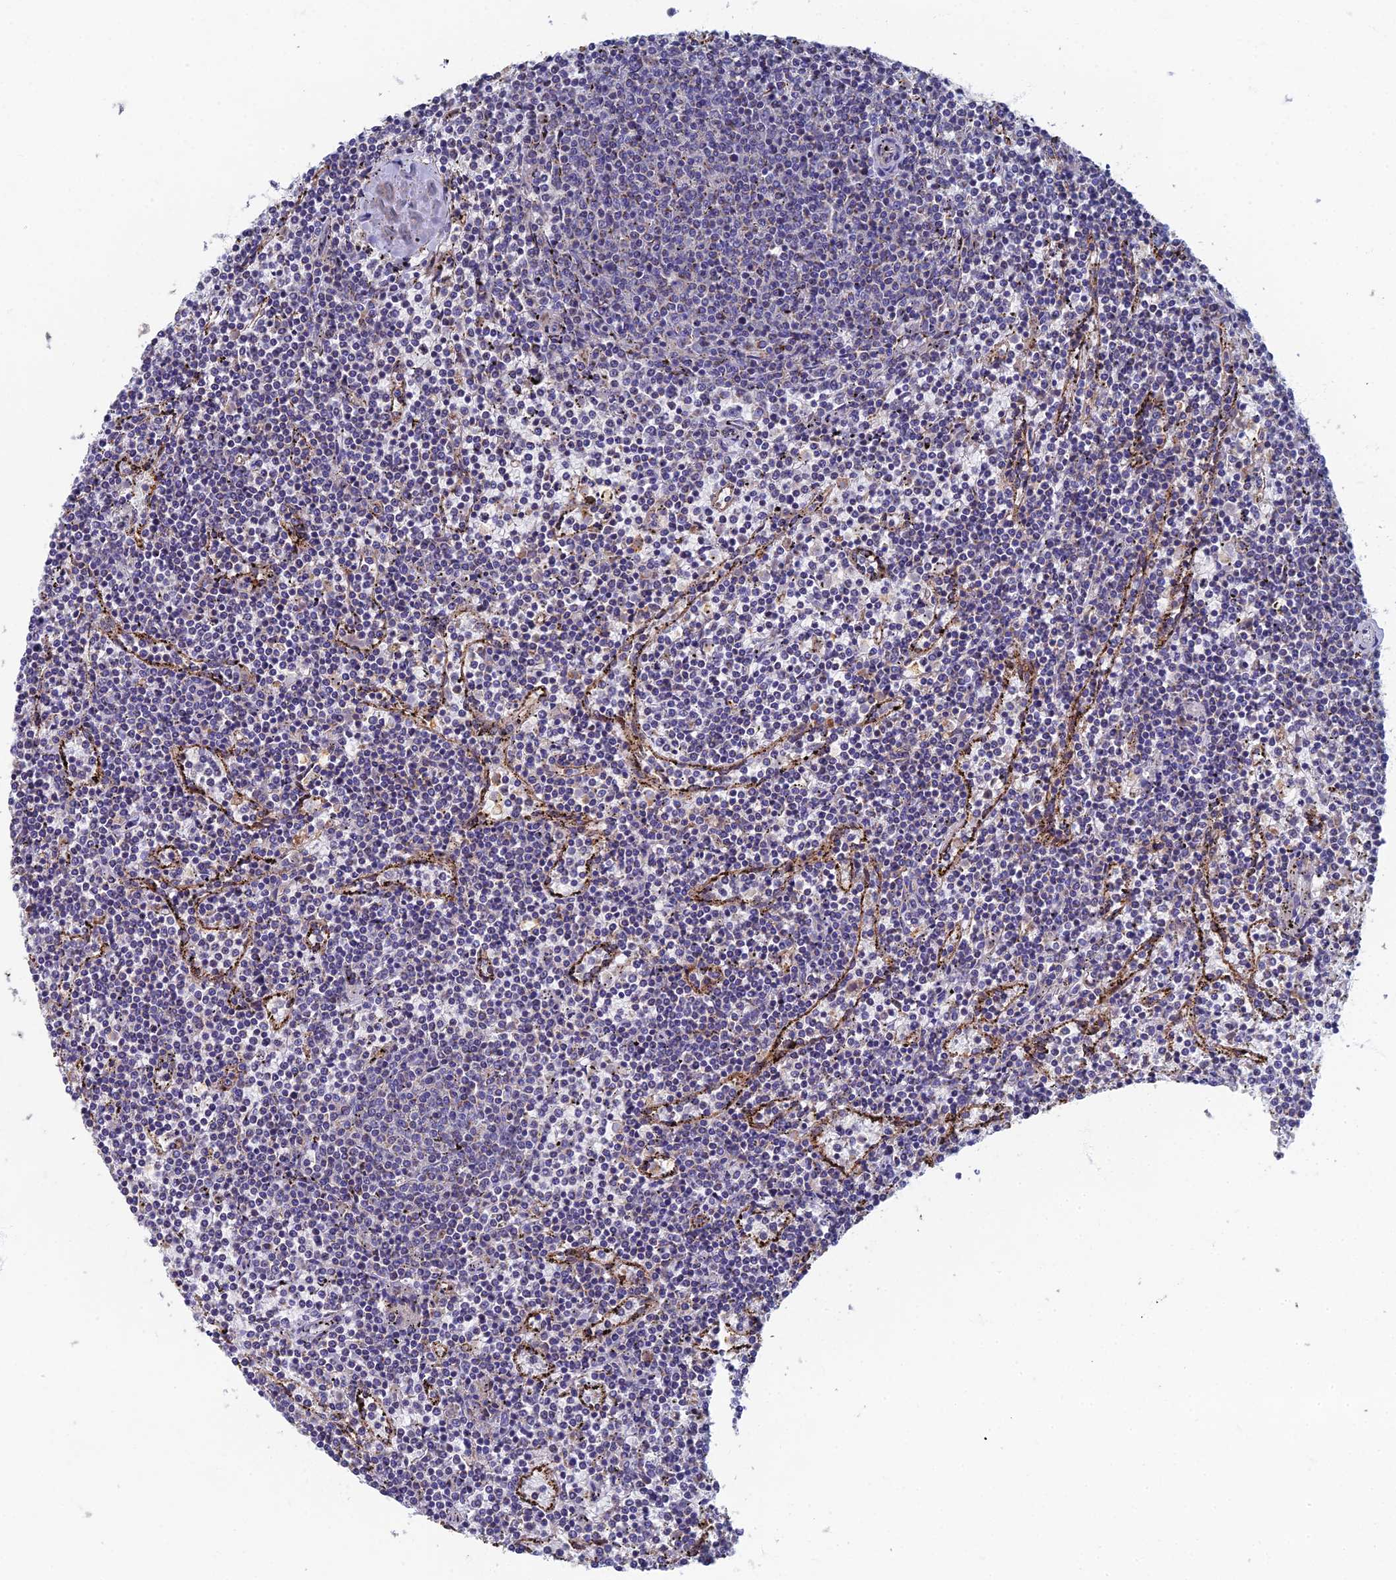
{"staining": {"intensity": "negative", "quantity": "none", "location": "none"}, "tissue": "lymphoma", "cell_type": "Tumor cells", "image_type": "cancer", "snomed": [{"axis": "morphology", "description": "Malignant lymphoma, non-Hodgkin's type, Low grade"}, {"axis": "topography", "description": "Spleen"}], "caption": "Malignant lymphoma, non-Hodgkin's type (low-grade) stained for a protein using immunohistochemistry (IHC) shows no staining tumor cells.", "gene": "RNASEK", "patient": {"sex": "female", "age": 50}}